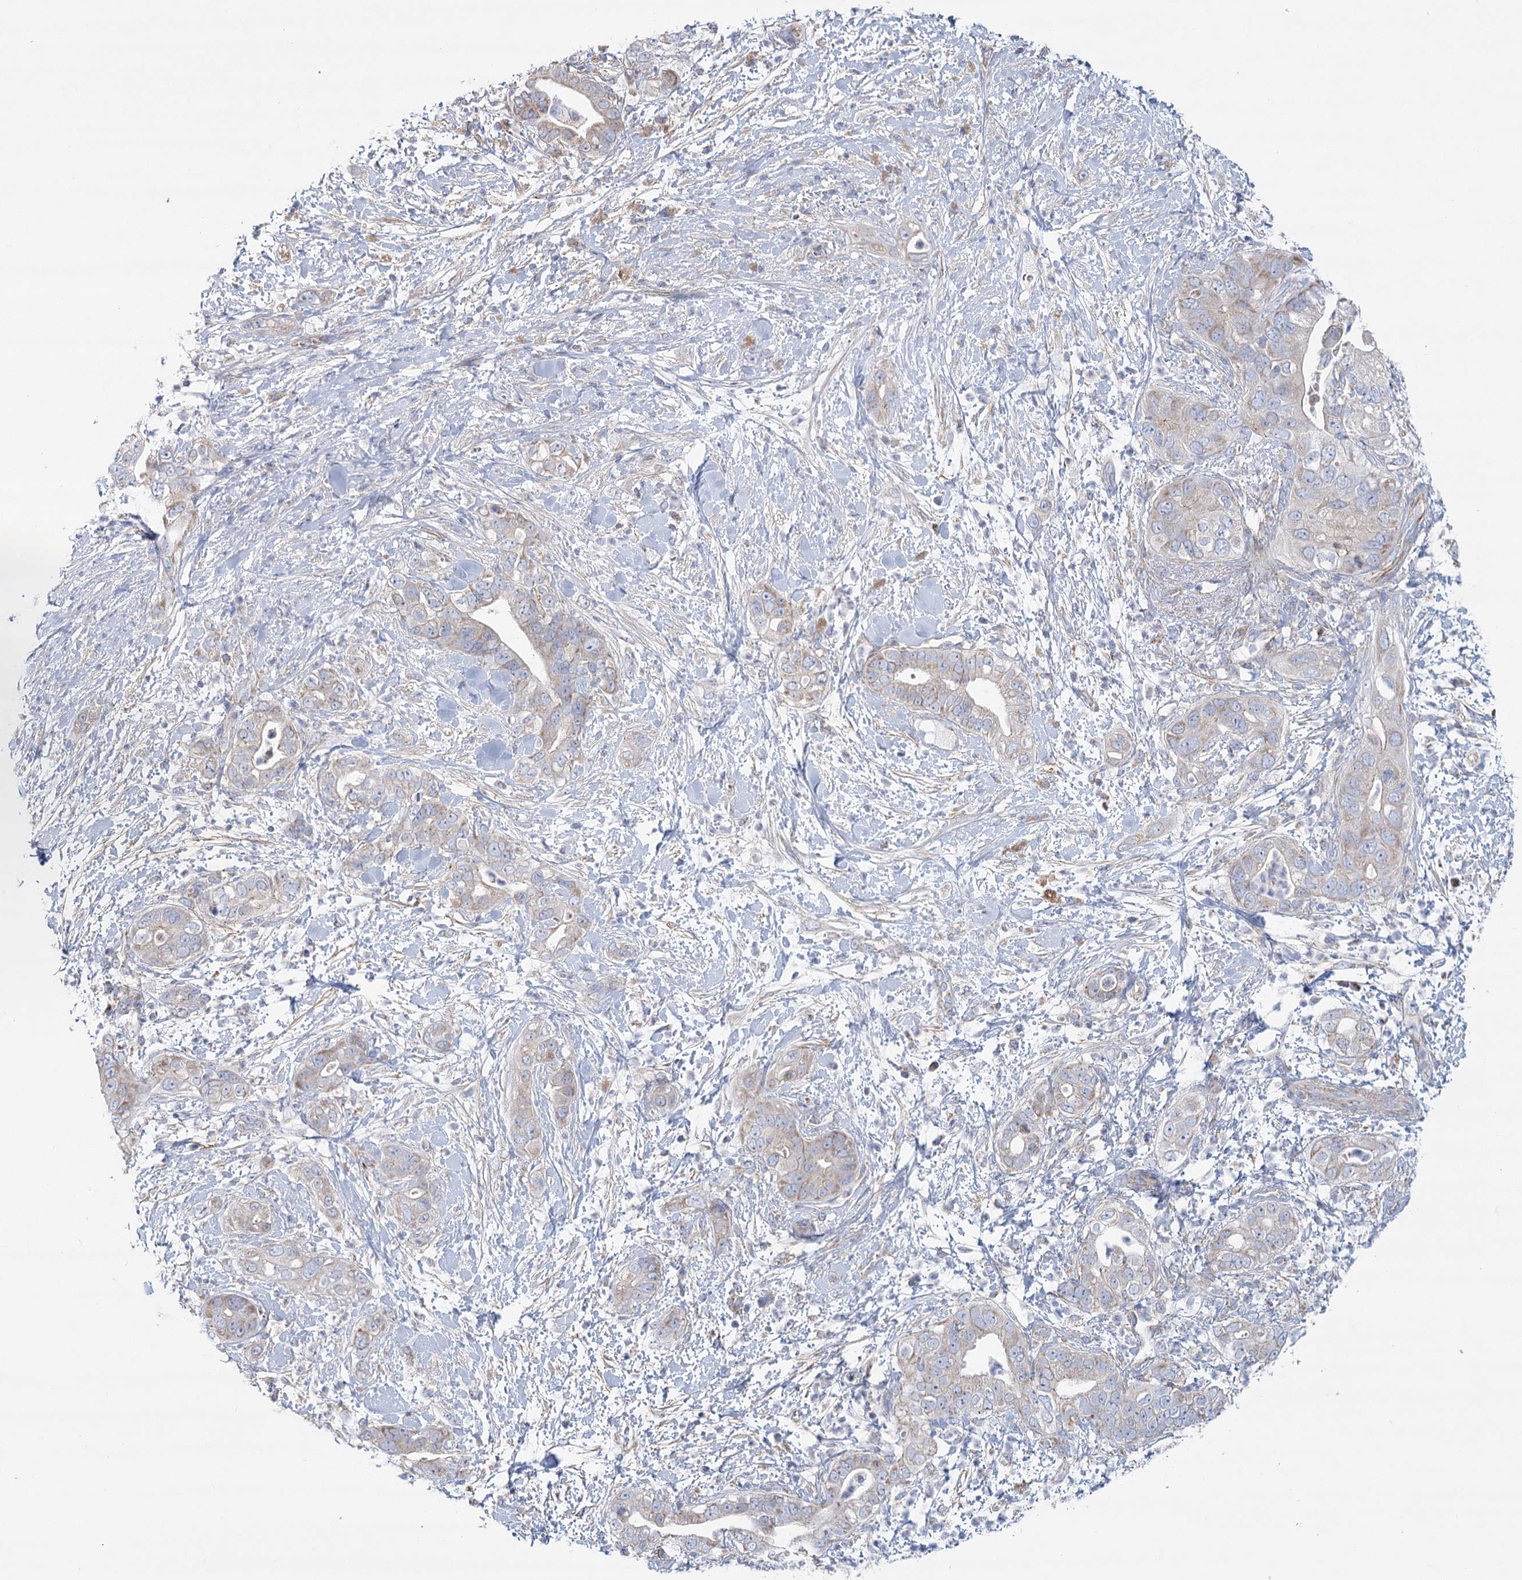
{"staining": {"intensity": "weak", "quantity": "<25%", "location": "cytoplasmic/membranous"}, "tissue": "pancreatic cancer", "cell_type": "Tumor cells", "image_type": "cancer", "snomed": [{"axis": "morphology", "description": "Adenocarcinoma, NOS"}, {"axis": "topography", "description": "Pancreas"}], "caption": "Tumor cells show no significant staining in pancreatic adenocarcinoma.", "gene": "SNX7", "patient": {"sex": "female", "age": 78}}